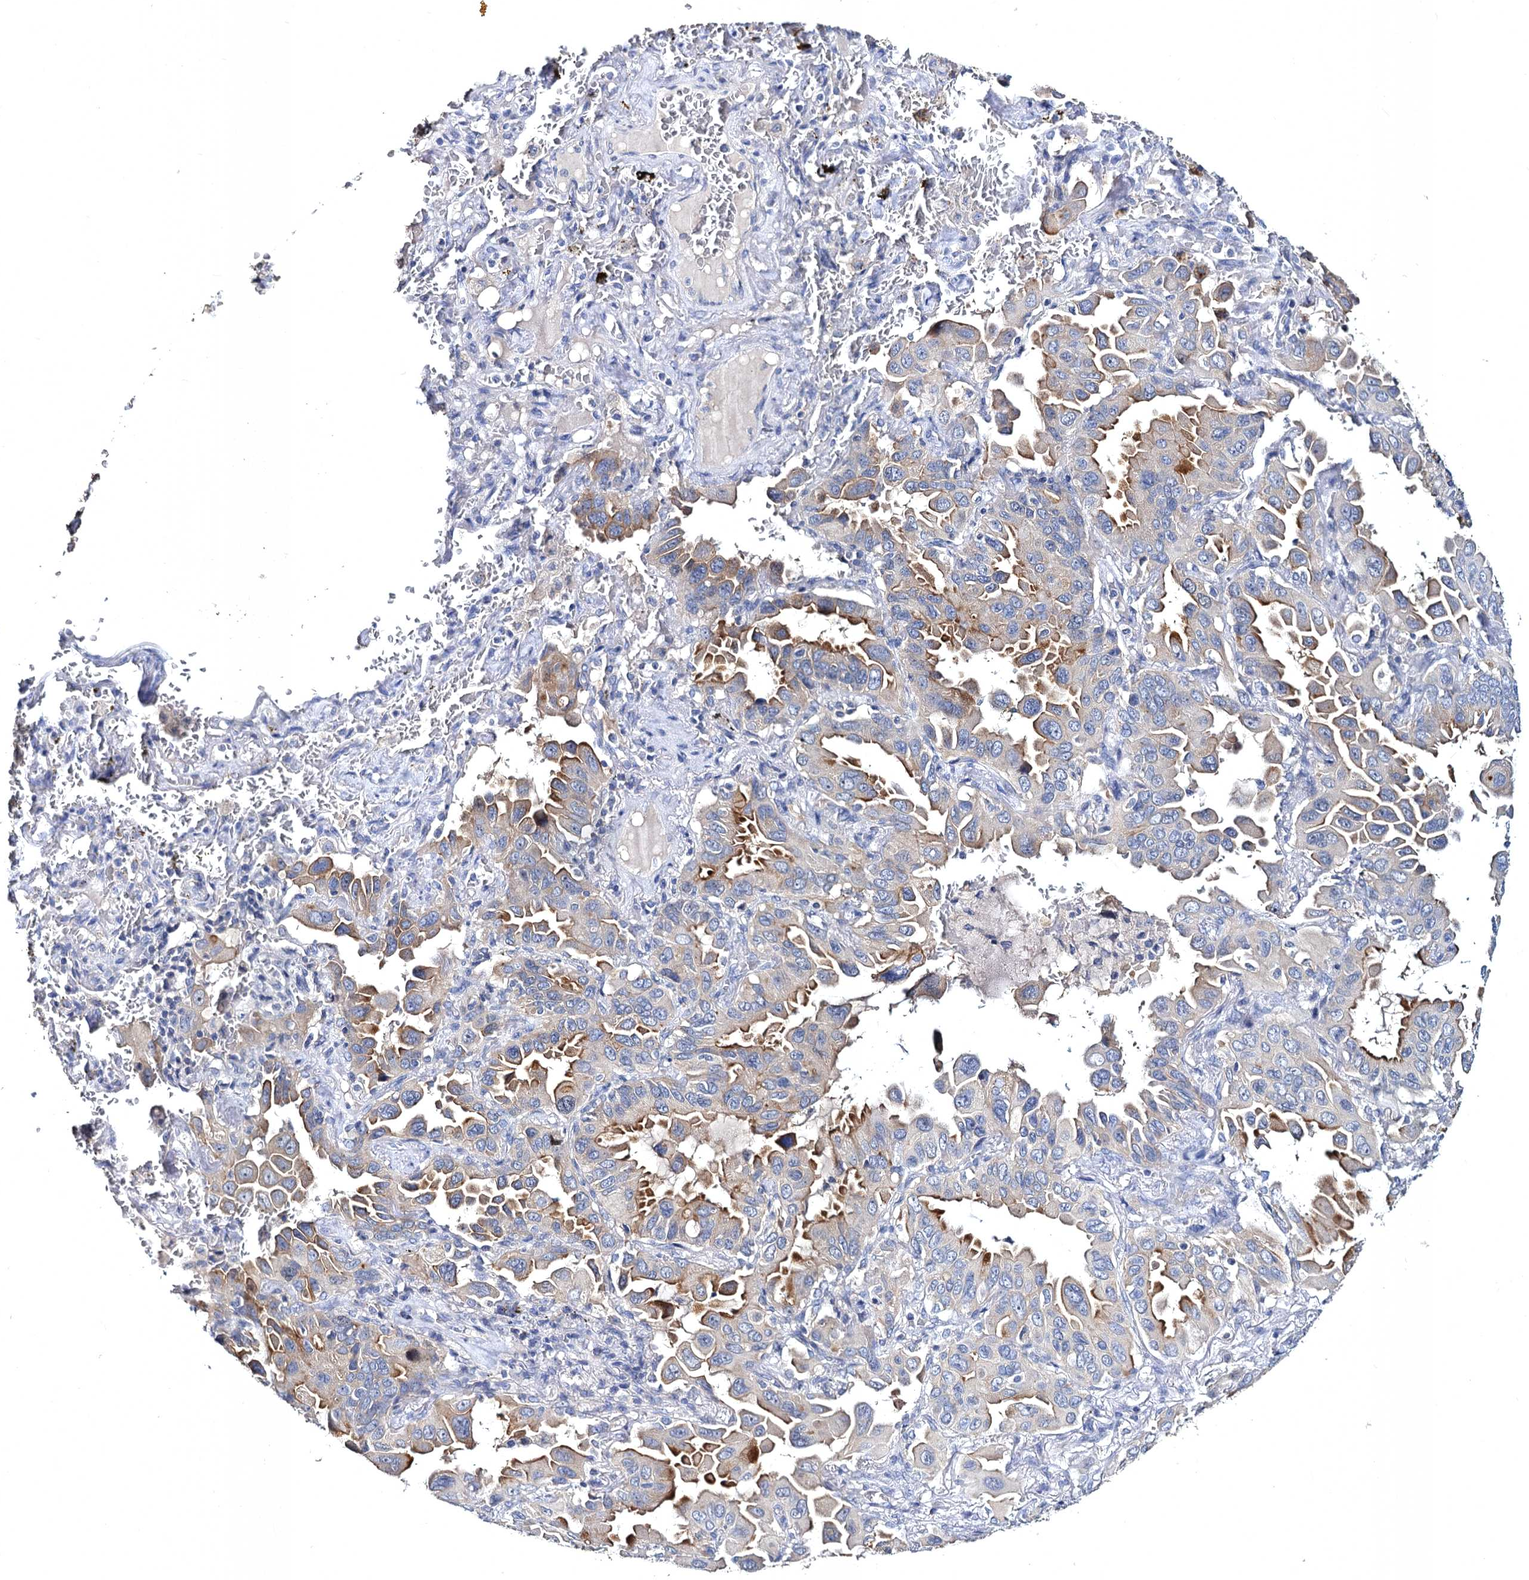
{"staining": {"intensity": "moderate", "quantity": "25%-75%", "location": "cytoplasmic/membranous"}, "tissue": "lung cancer", "cell_type": "Tumor cells", "image_type": "cancer", "snomed": [{"axis": "morphology", "description": "Adenocarcinoma, NOS"}, {"axis": "topography", "description": "Lung"}], "caption": "A histopathology image showing moderate cytoplasmic/membranous staining in about 25%-75% of tumor cells in adenocarcinoma (lung), as visualized by brown immunohistochemical staining.", "gene": "ATP9A", "patient": {"sex": "male", "age": 64}}